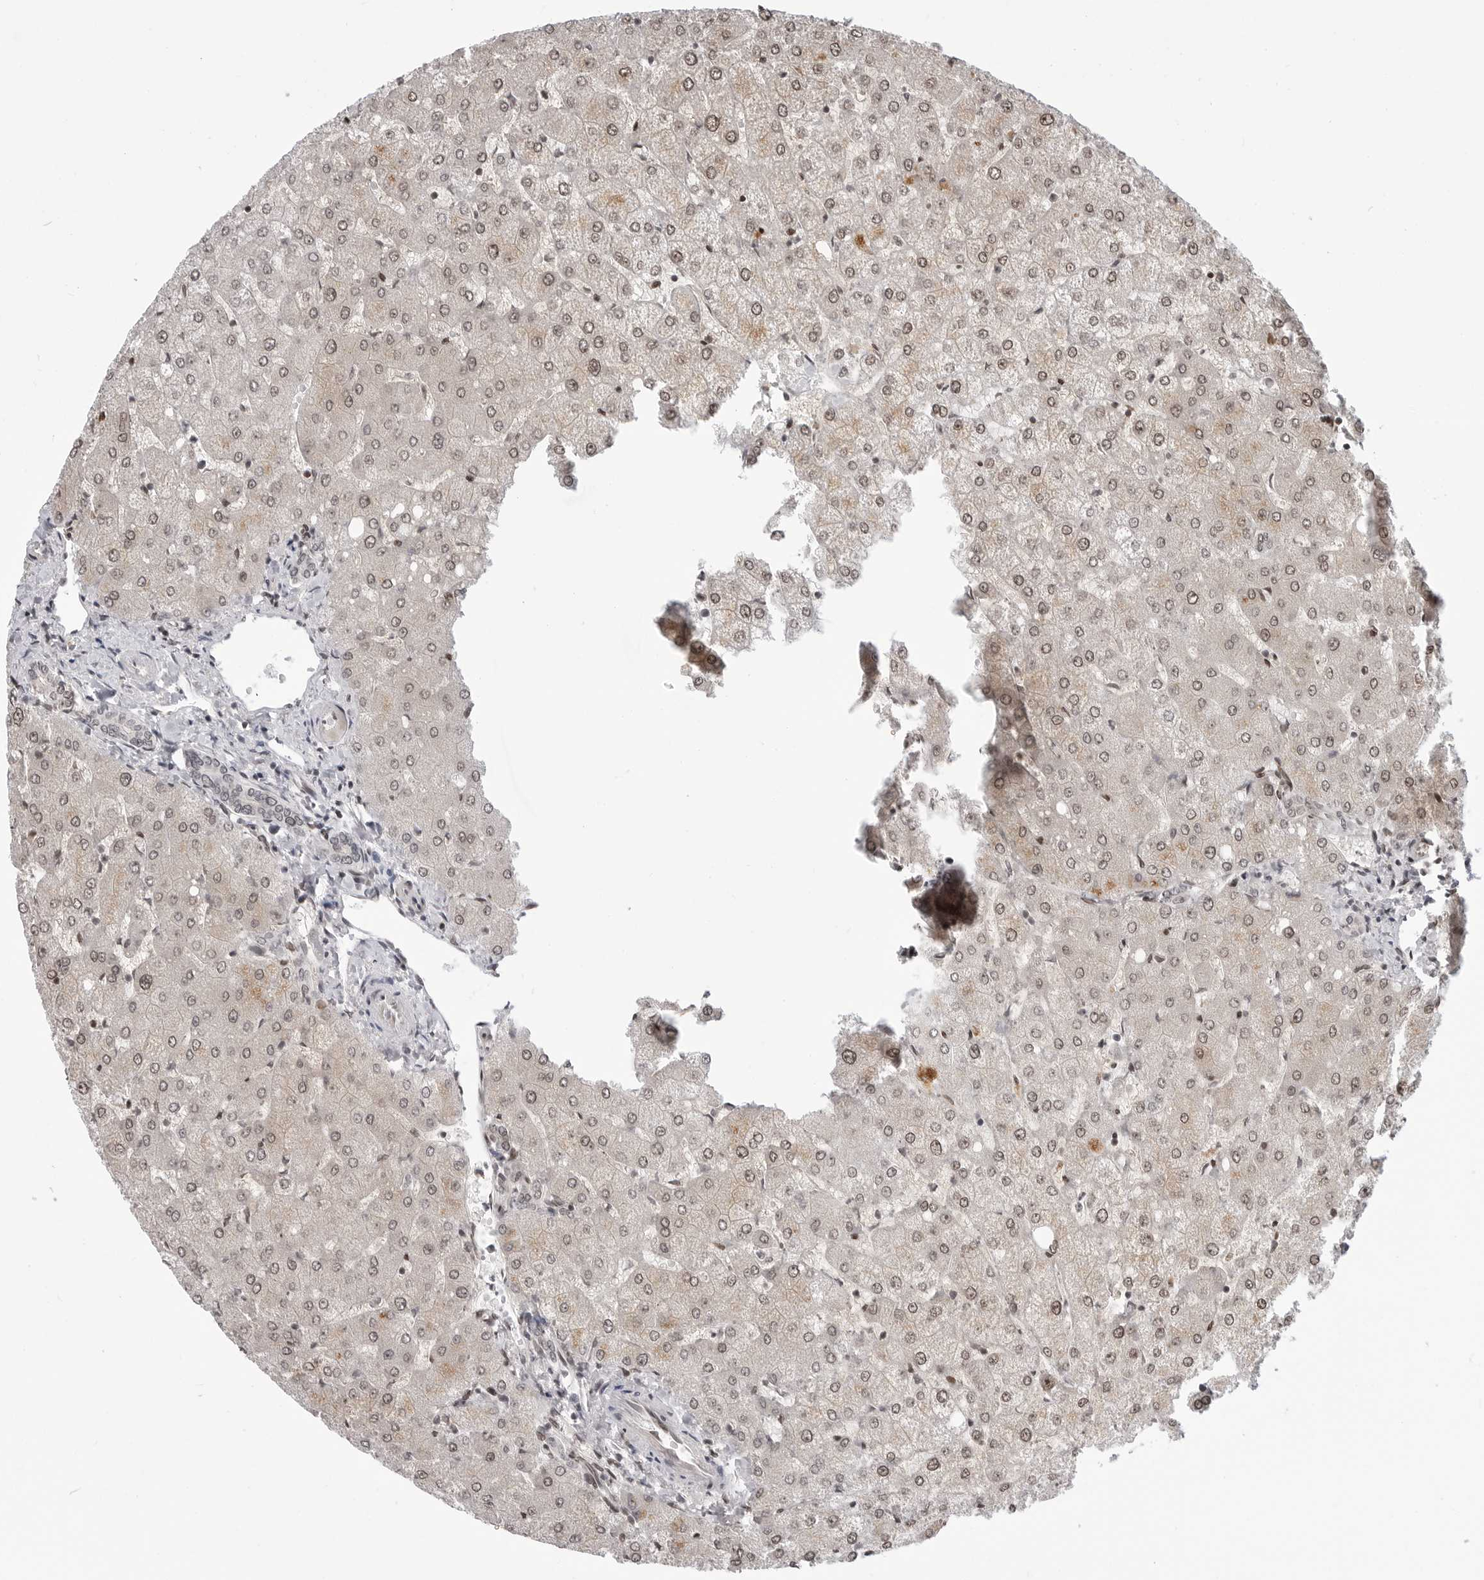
{"staining": {"intensity": "weak", "quantity": ">75%", "location": "nuclear"}, "tissue": "liver", "cell_type": "Cholangiocytes", "image_type": "normal", "snomed": [{"axis": "morphology", "description": "Normal tissue, NOS"}, {"axis": "topography", "description": "Liver"}], "caption": "Liver stained with a brown dye reveals weak nuclear positive expression in about >75% of cholangiocytes.", "gene": "C8orf33", "patient": {"sex": "female", "age": 54}}